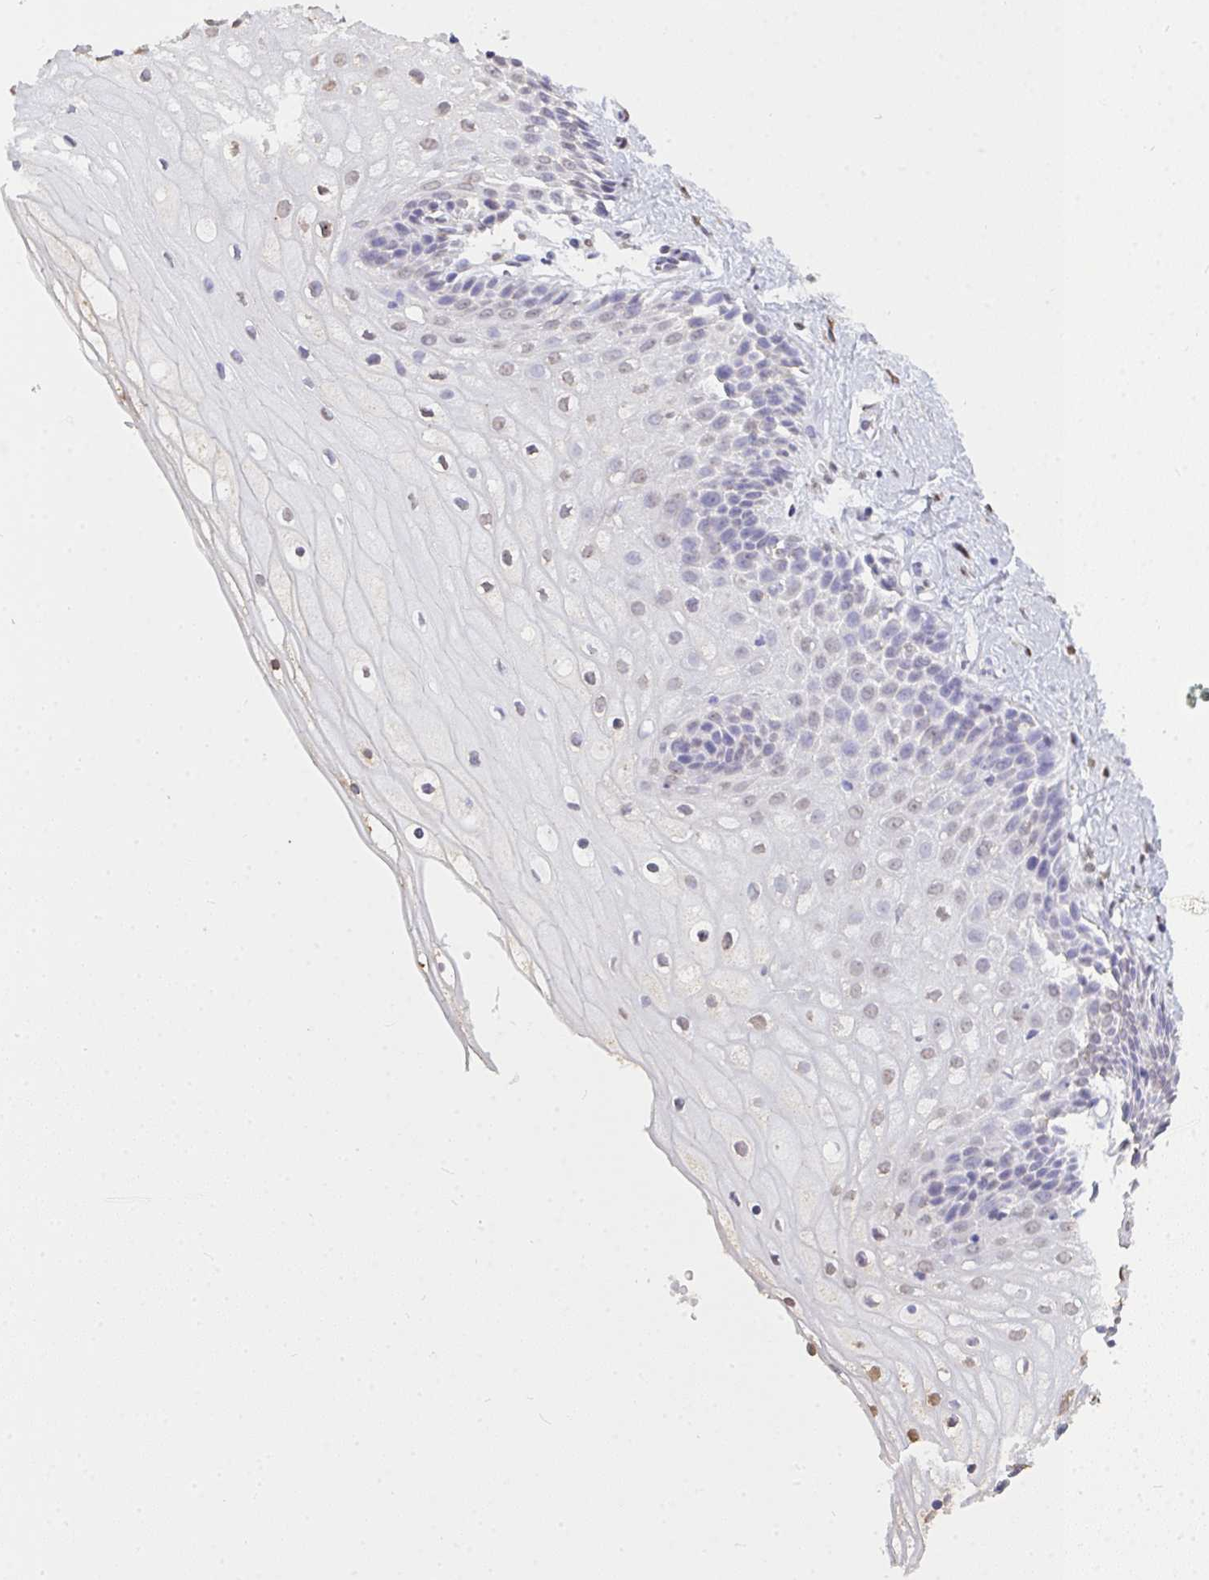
{"staining": {"intensity": "negative", "quantity": "none", "location": "none"}, "tissue": "cervix", "cell_type": "Glandular cells", "image_type": "normal", "snomed": [{"axis": "morphology", "description": "Normal tissue, NOS"}, {"axis": "topography", "description": "Cervix"}], "caption": "IHC micrograph of normal cervix: human cervix stained with DAB (3,3'-diaminobenzidine) displays no significant protein expression in glandular cells. (Stains: DAB immunohistochemistry (IHC) with hematoxylin counter stain, Microscopy: brightfield microscopy at high magnification).", "gene": "SEMA6B", "patient": {"sex": "female", "age": 36}}